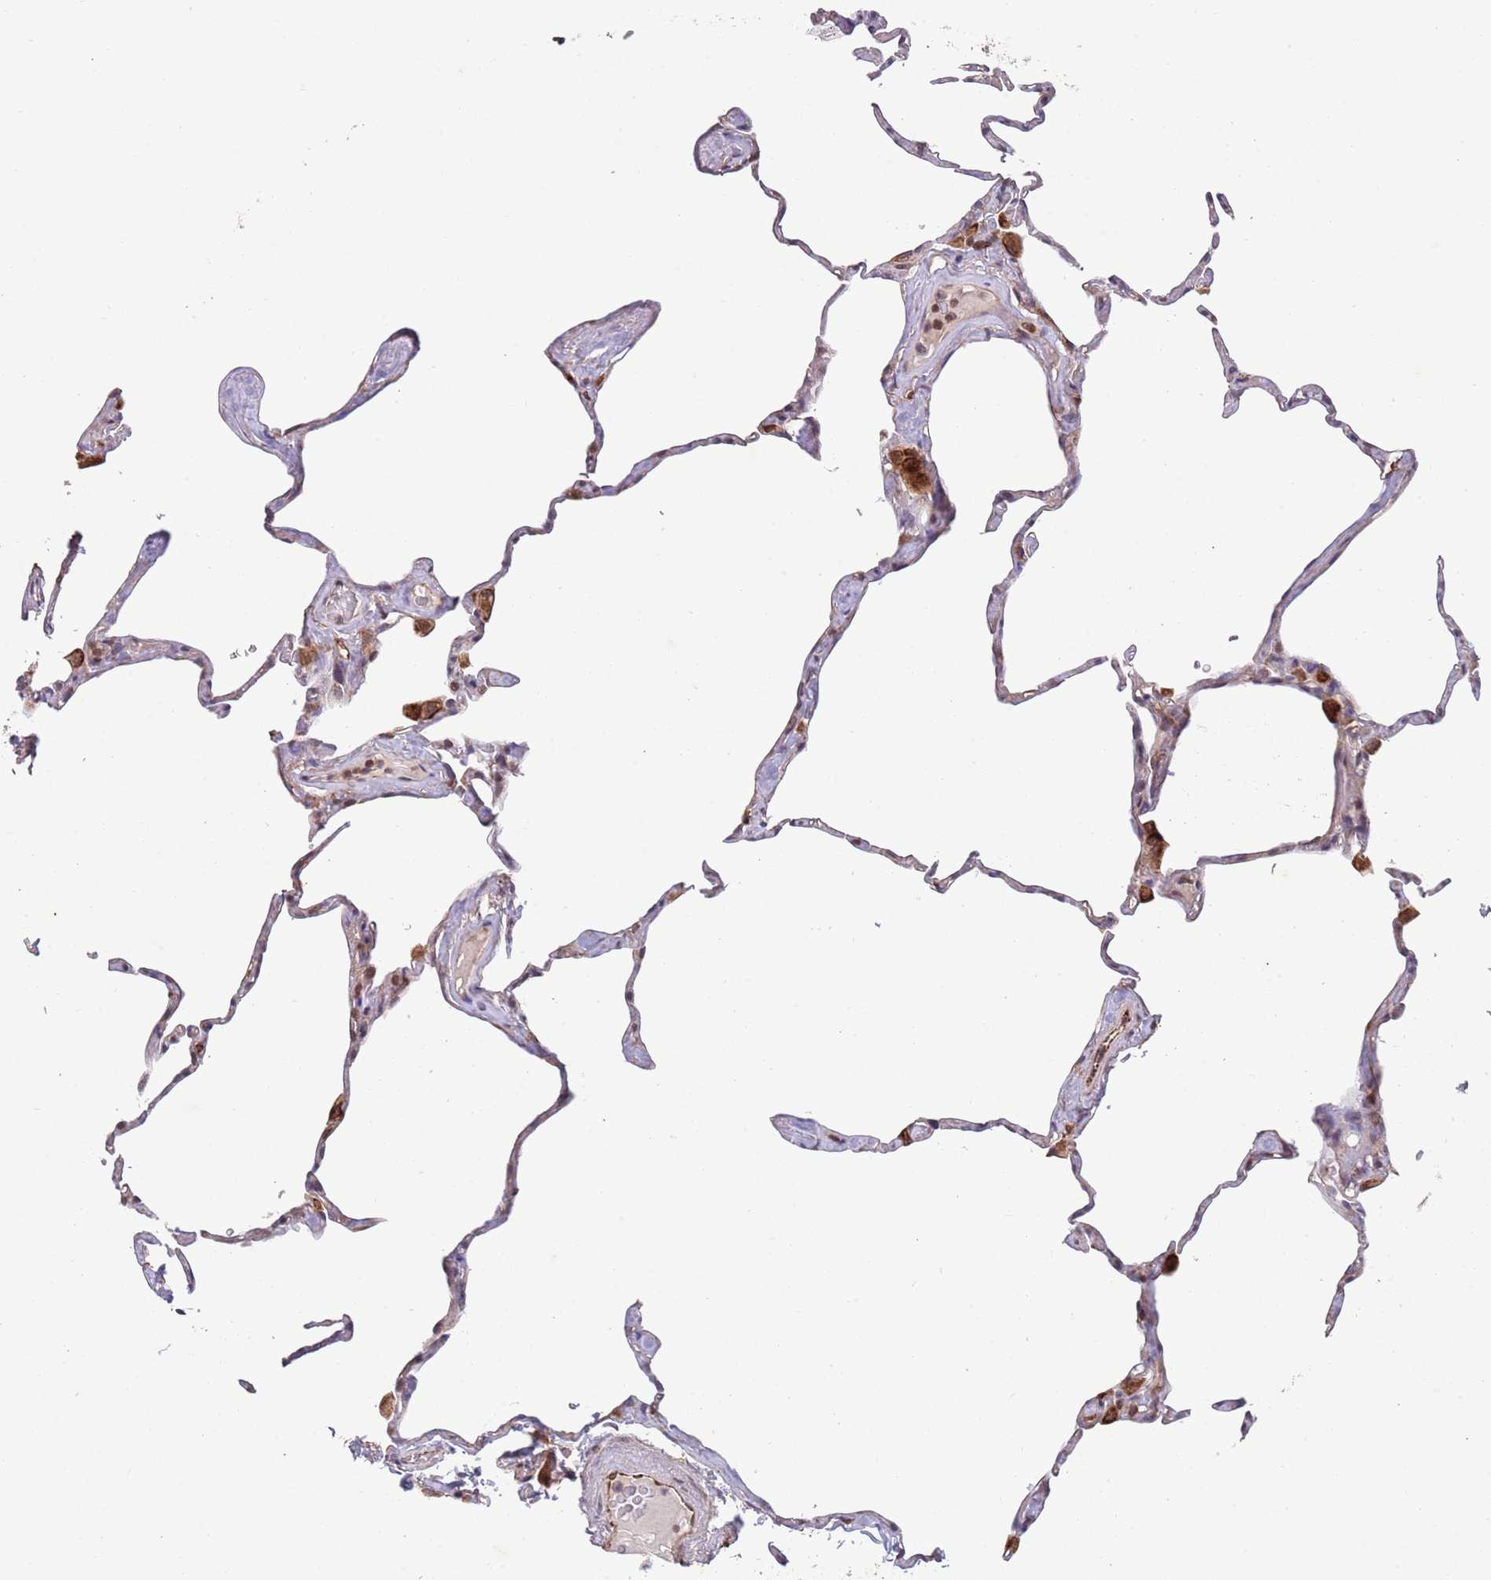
{"staining": {"intensity": "weak", "quantity": "<25%", "location": "cytoplasmic/membranous"}, "tissue": "lung", "cell_type": "Alveolar cells", "image_type": "normal", "snomed": [{"axis": "morphology", "description": "Normal tissue, NOS"}, {"axis": "topography", "description": "Lung"}], "caption": "Human lung stained for a protein using immunohistochemistry reveals no positivity in alveolar cells.", "gene": "CHD9", "patient": {"sex": "male", "age": 65}}